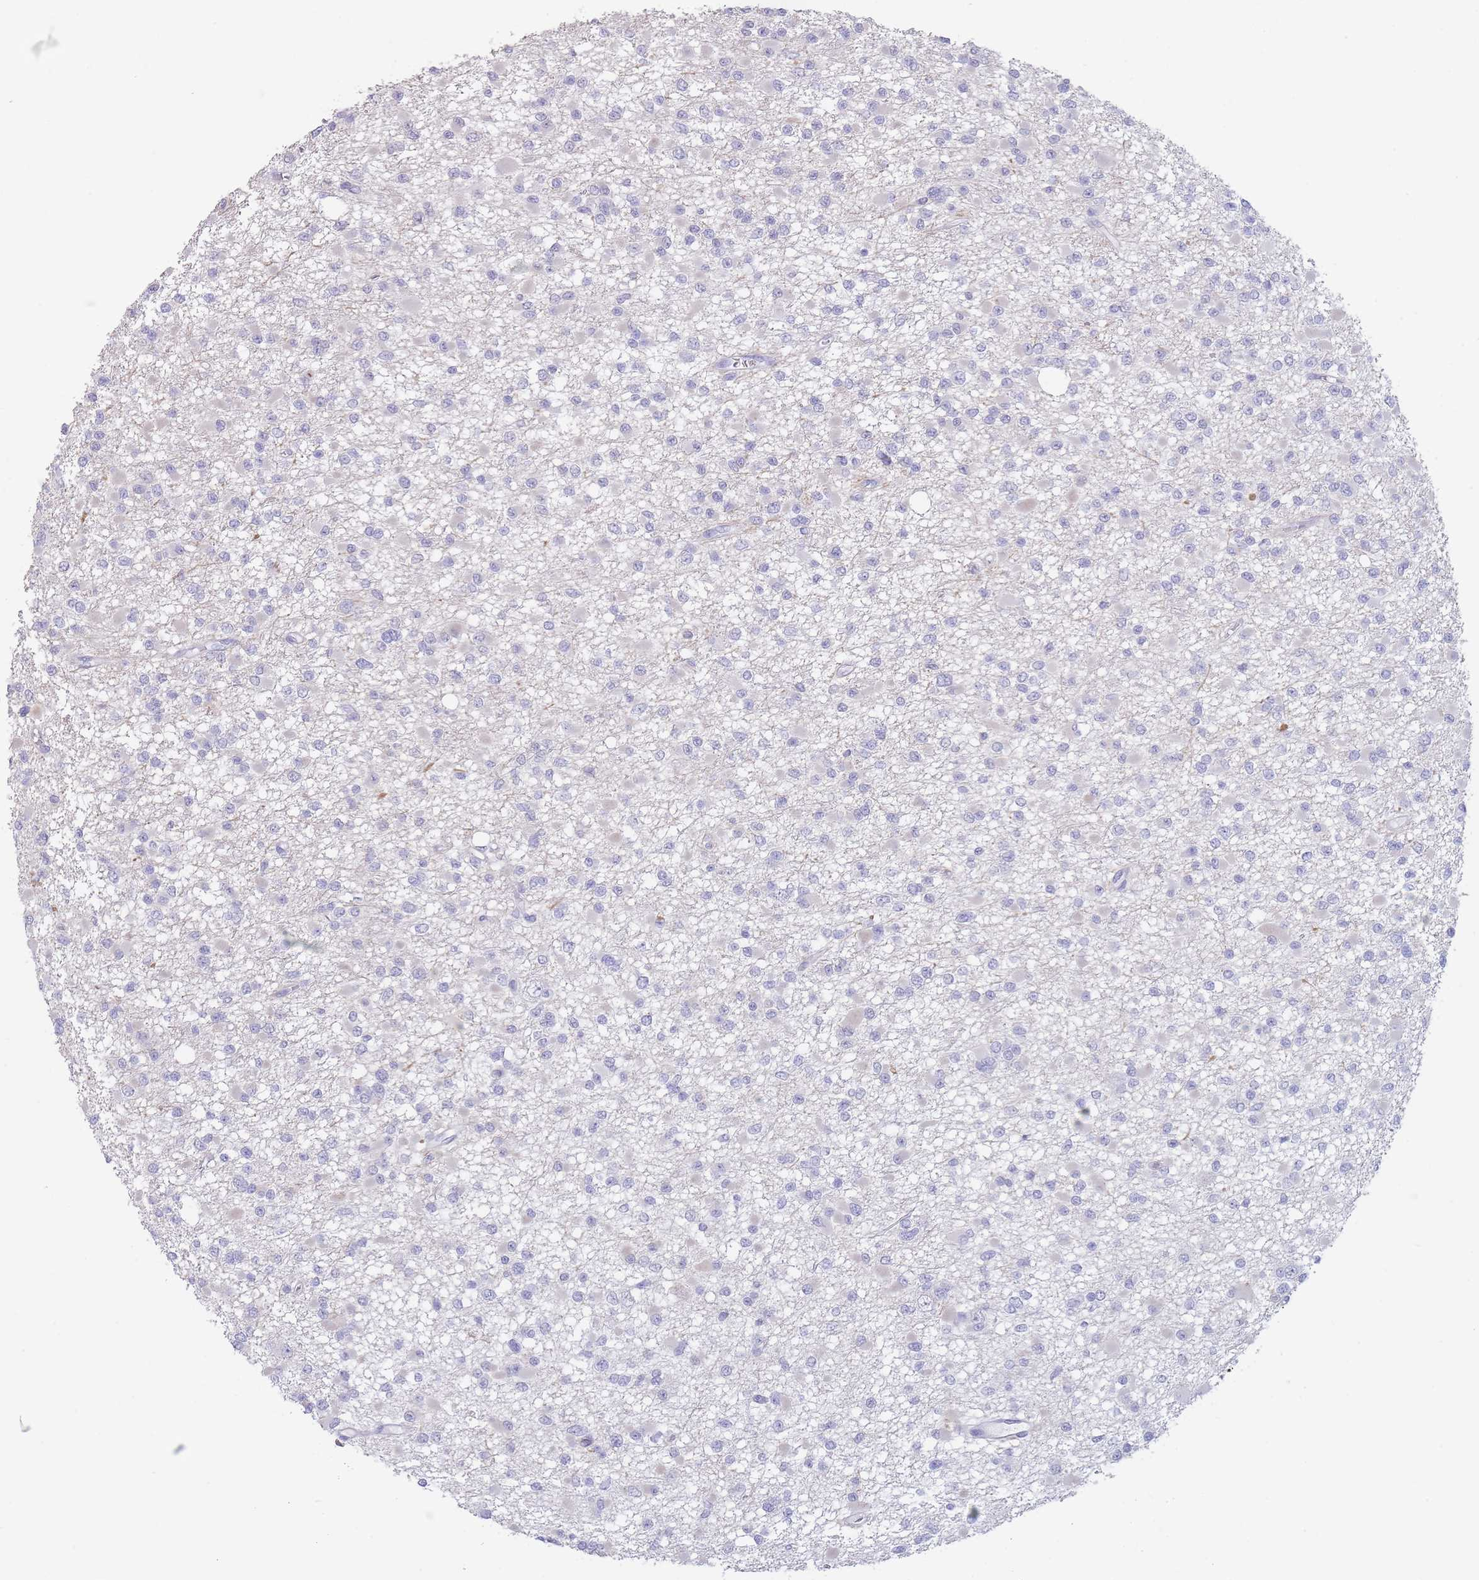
{"staining": {"intensity": "negative", "quantity": "none", "location": "none"}, "tissue": "glioma", "cell_type": "Tumor cells", "image_type": "cancer", "snomed": [{"axis": "morphology", "description": "Glioma, malignant, Low grade"}, {"axis": "topography", "description": "Brain"}], "caption": "Immunohistochemical staining of malignant glioma (low-grade) displays no significant expression in tumor cells.", "gene": "ASAP3", "patient": {"sex": "female", "age": 22}}